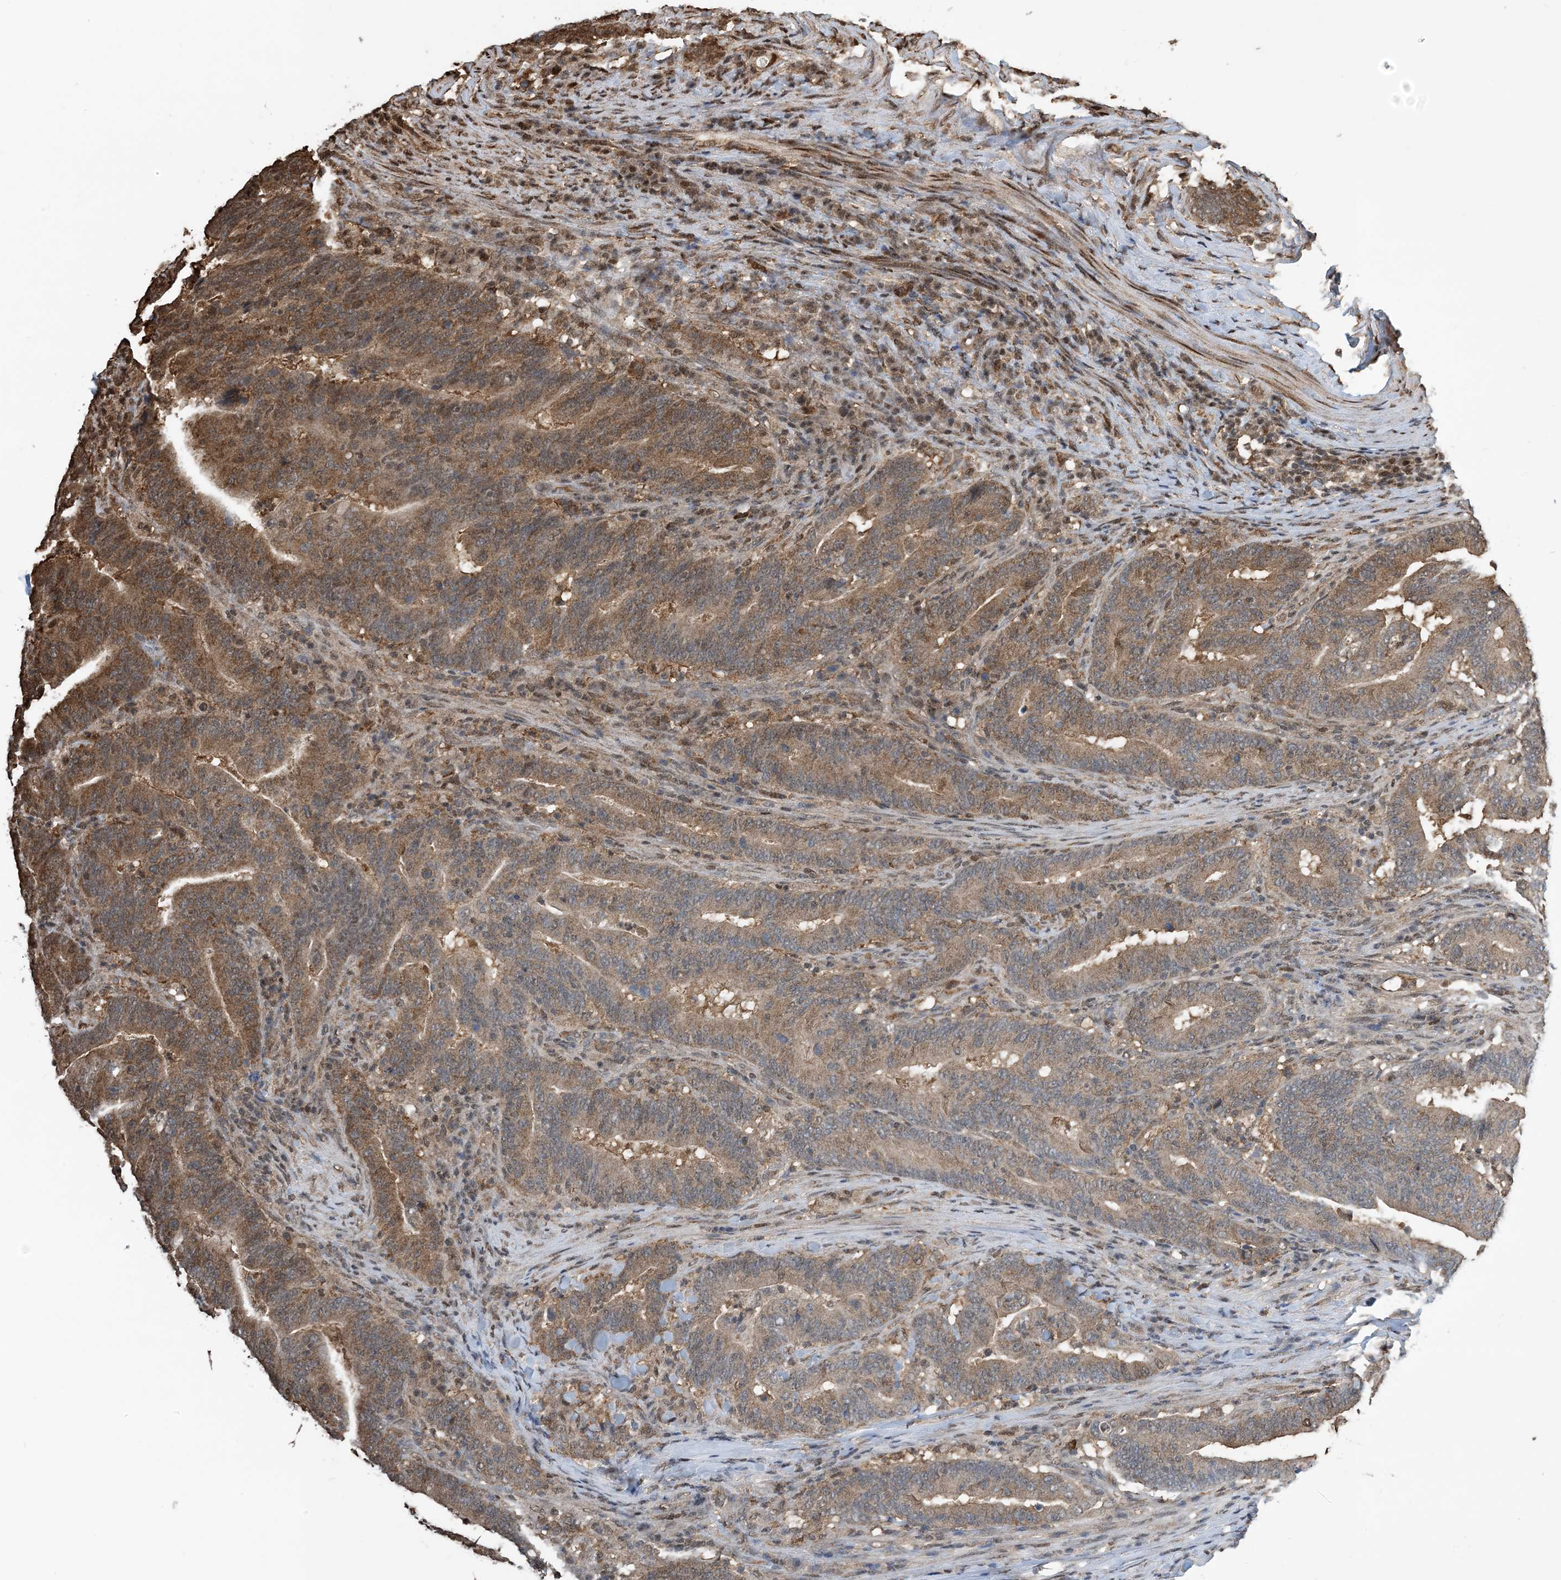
{"staining": {"intensity": "moderate", "quantity": ">75%", "location": "cytoplasmic/membranous"}, "tissue": "colorectal cancer", "cell_type": "Tumor cells", "image_type": "cancer", "snomed": [{"axis": "morphology", "description": "Normal tissue, NOS"}, {"axis": "morphology", "description": "Adenocarcinoma, NOS"}, {"axis": "topography", "description": "Colon"}], "caption": "This is a histology image of immunohistochemistry (IHC) staining of adenocarcinoma (colorectal), which shows moderate positivity in the cytoplasmic/membranous of tumor cells.", "gene": "HSPA1A", "patient": {"sex": "female", "age": 66}}